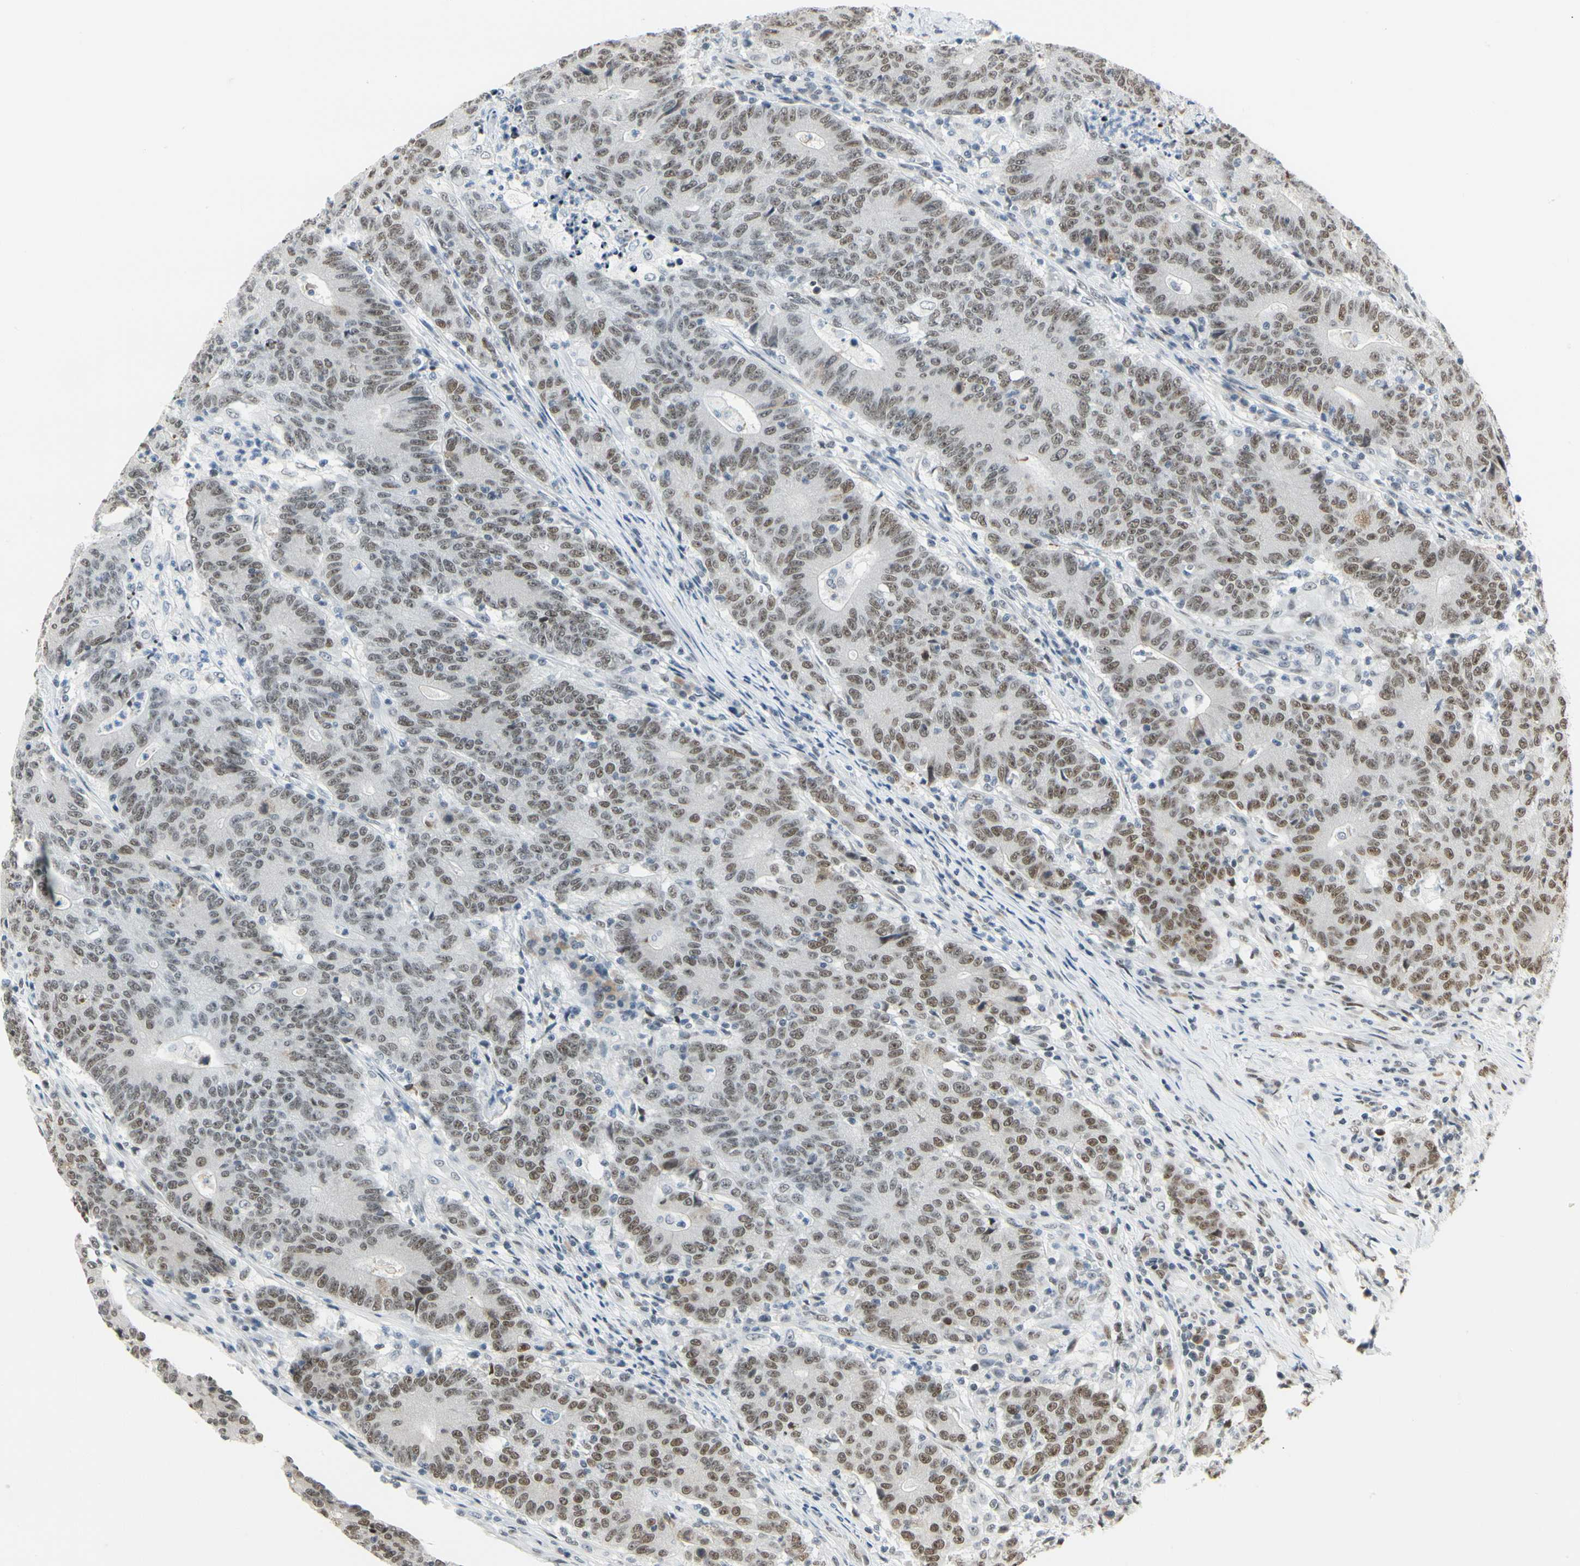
{"staining": {"intensity": "weak", "quantity": ">75%", "location": "nuclear"}, "tissue": "colorectal cancer", "cell_type": "Tumor cells", "image_type": "cancer", "snomed": [{"axis": "morphology", "description": "Normal tissue, NOS"}, {"axis": "morphology", "description": "Adenocarcinoma, NOS"}, {"axis": "topography", "description": "Colon"}], "caption": "IHC (DAB (3,3'-diaminobenzidine)) staining of human adenocarcinoma (colorectal) shows weak nuclear protein positivity in approximately >75% of tumor cells.", "gene": "ZSCAN16", "patient": {"sex": "female", "age": 75}}